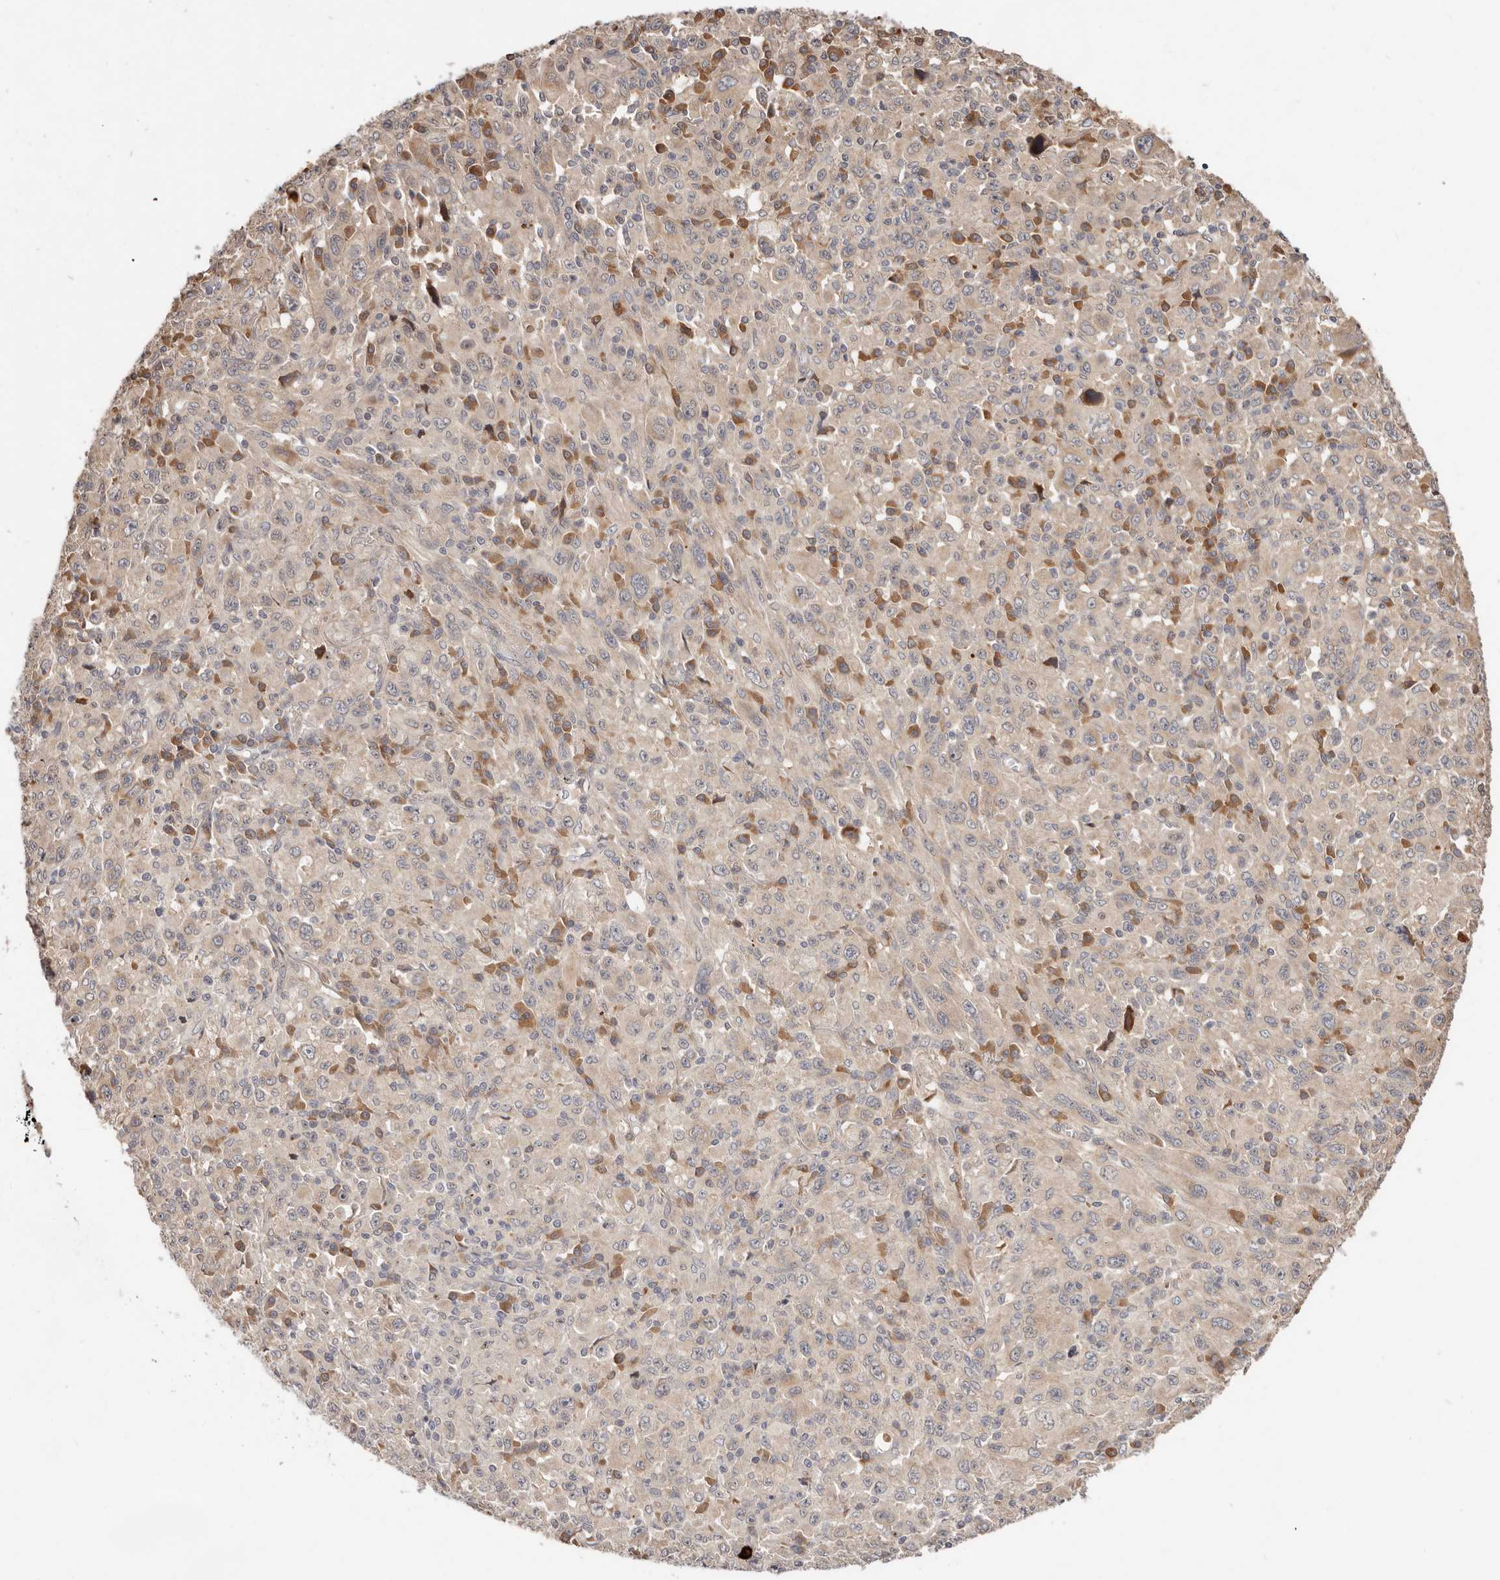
{"staining": {"intensity": "negative", "quantity": "none", "location": "none"}, "tissue": "melanoma", "cell_type": "Tumor cells", "image_type": "cancer", "snomed": [{"axis": "morphology", "description": "Malignant melanoma, Metastatic site"}, {"axis": "topography", "description": "Skin"}], "caption": "Human melanoma stained for a protein using immunohistochemistry (IHC) reveals no expression in tumor cells.", "gene": "USP33", "patient": {"sex": "female", "age": 56}}